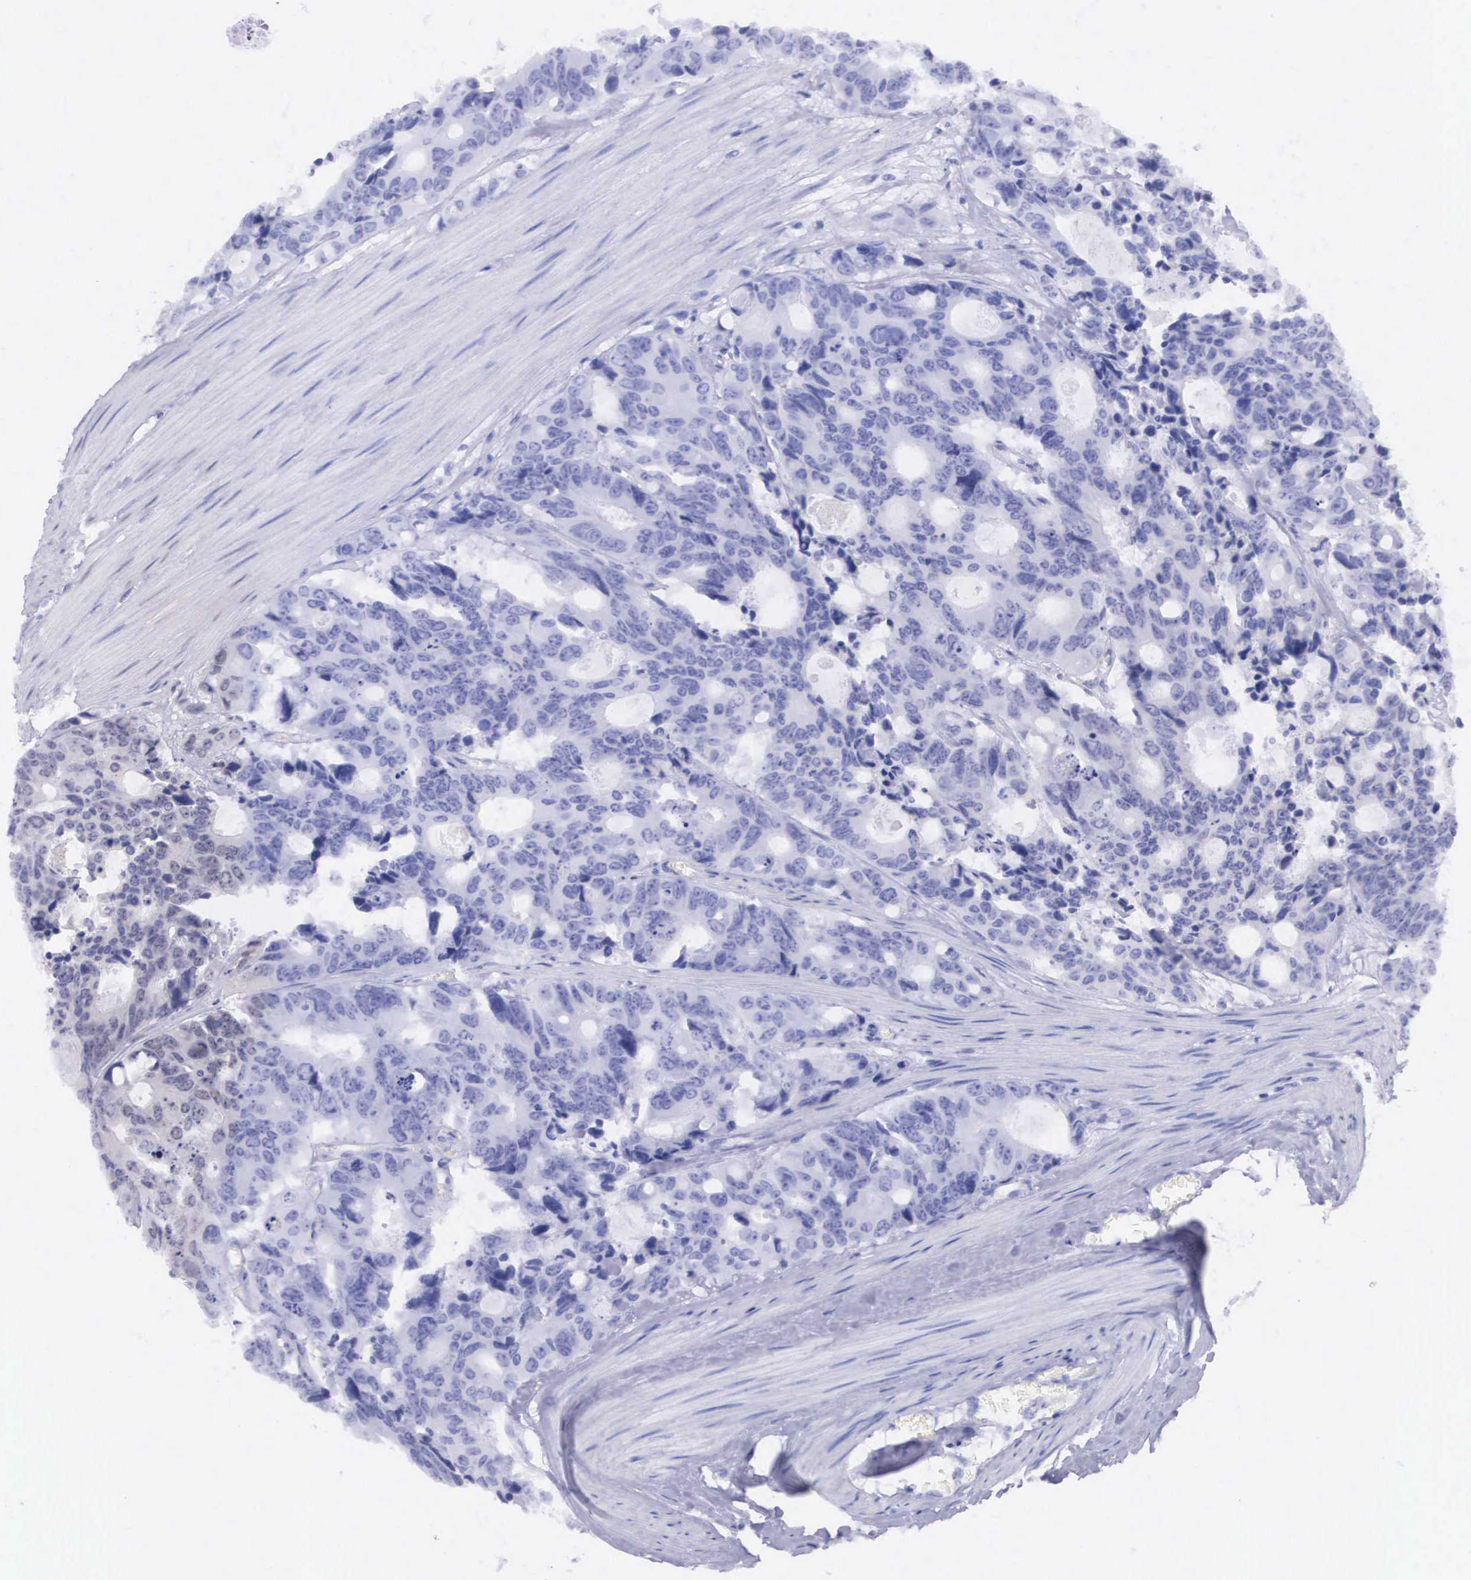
{"staining": {"intensity": "negative", "quantity": "none", "location": "none"}, "tissue": "colorectal cancer", "cell_type": "Tumor cells", "image_type": "cancer", "snomed": [{"axis": "morphology", "description": "Adenocarcinoma, NOS"}, {"axis": "topography", "description": "Rectum"}], "caption": "A photomicrograph of human adenocarcinoma (colorectal) is negative for staining in tumor cells.", "gene": "ETV6", "patient": {"sex": "male", "age": 76}}